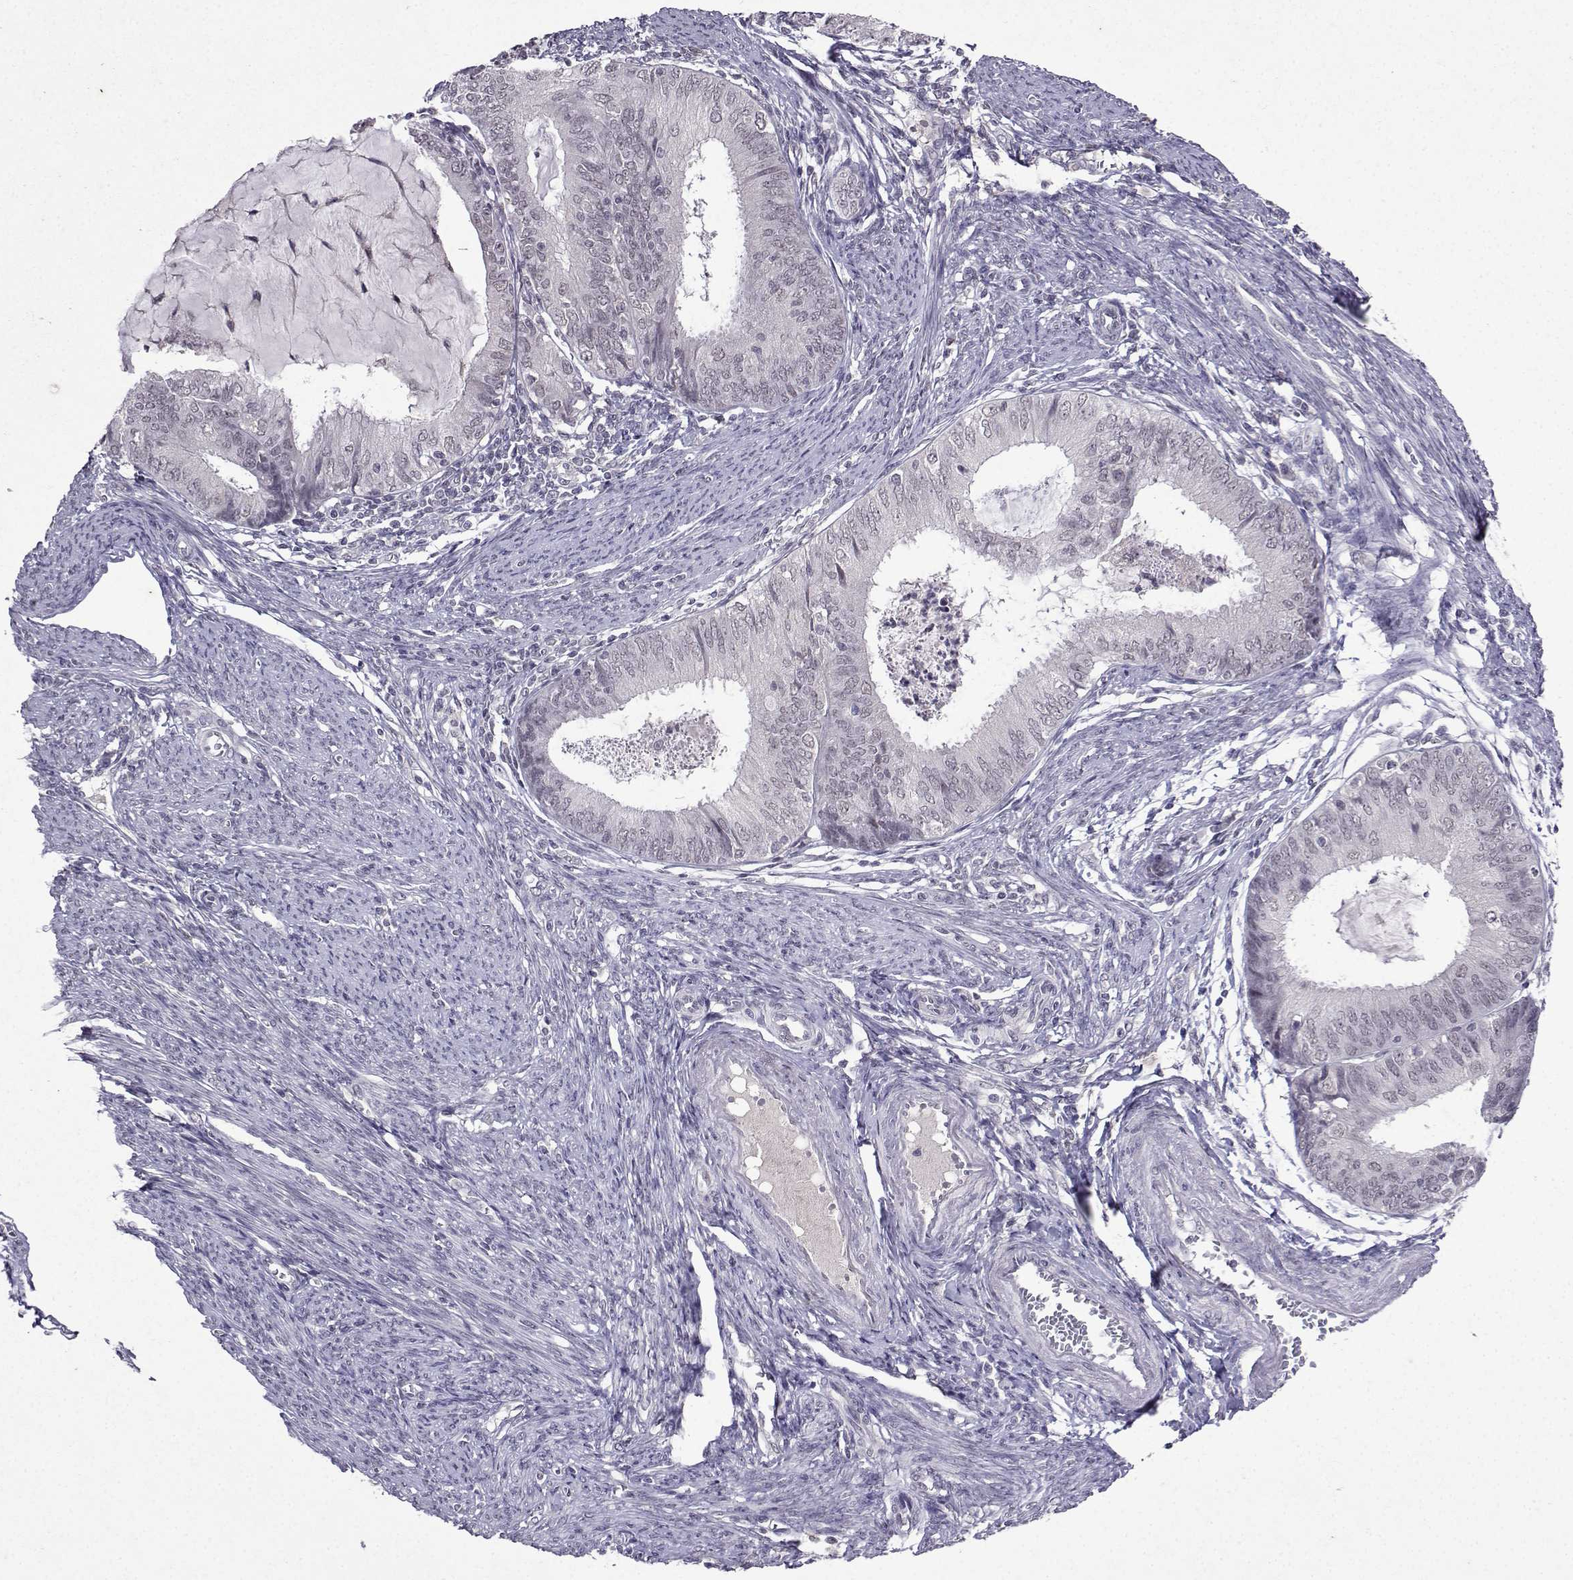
{"staining": {"intensity": "negative", "quantity": "none", "location": "none"}, "tissue": "endometrial cancer", "cell_type": "Tumor cells", "image_type": "cancer", "snomed": [{"axis": "morphology", "description": "Adenocarcinoma, NOS"}, {"axis": "topography", "description": "Endometrium"}], "caption": "There is no significant expression in tumor cells of endometrial cancer (adenocarcinoma).", "gene": "CCL28", "patient": {"sex": "female", "age": 57}}